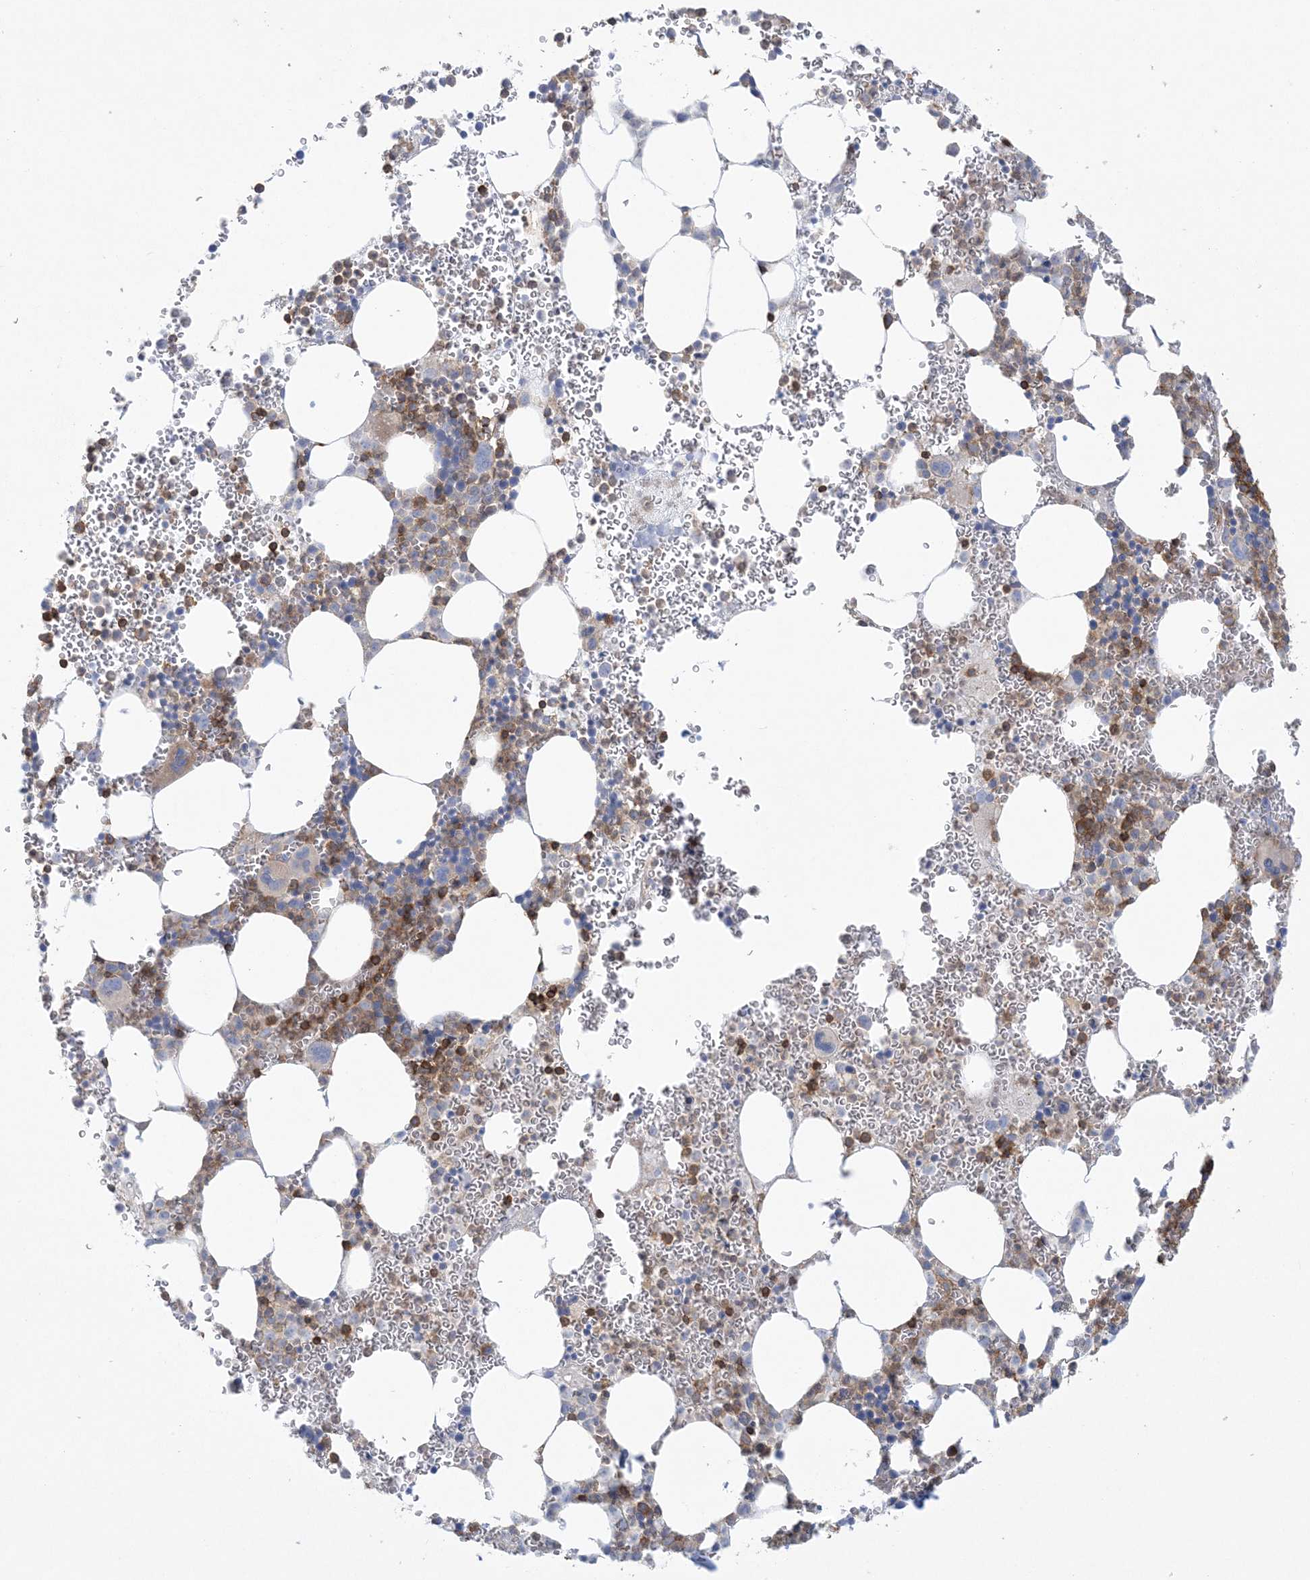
{"staining": {"intensity": "strong", "quantity": "<25%", "location": "cytoplasmic/membranous"}, "tissue": "bone marrow", "cell_type": "Hematopoietic cells", "image_type": "normal", "snomed": [{"axis": "morphology", "description": "Normal tissue, NOS"}, {"axis": "topography", "description": "Bone marrow"}], "caption": "Immunohistochemistry (IHC) (DAB (3,3'-diaminobenzidine)) staining of unremarkable bone marrow shows strong cytoplasmic/membranous protein expression in about <25% of hematopoietic cells.", "gene": "ARHGAP30", "patient": {"sex": "female", "age": 78}}